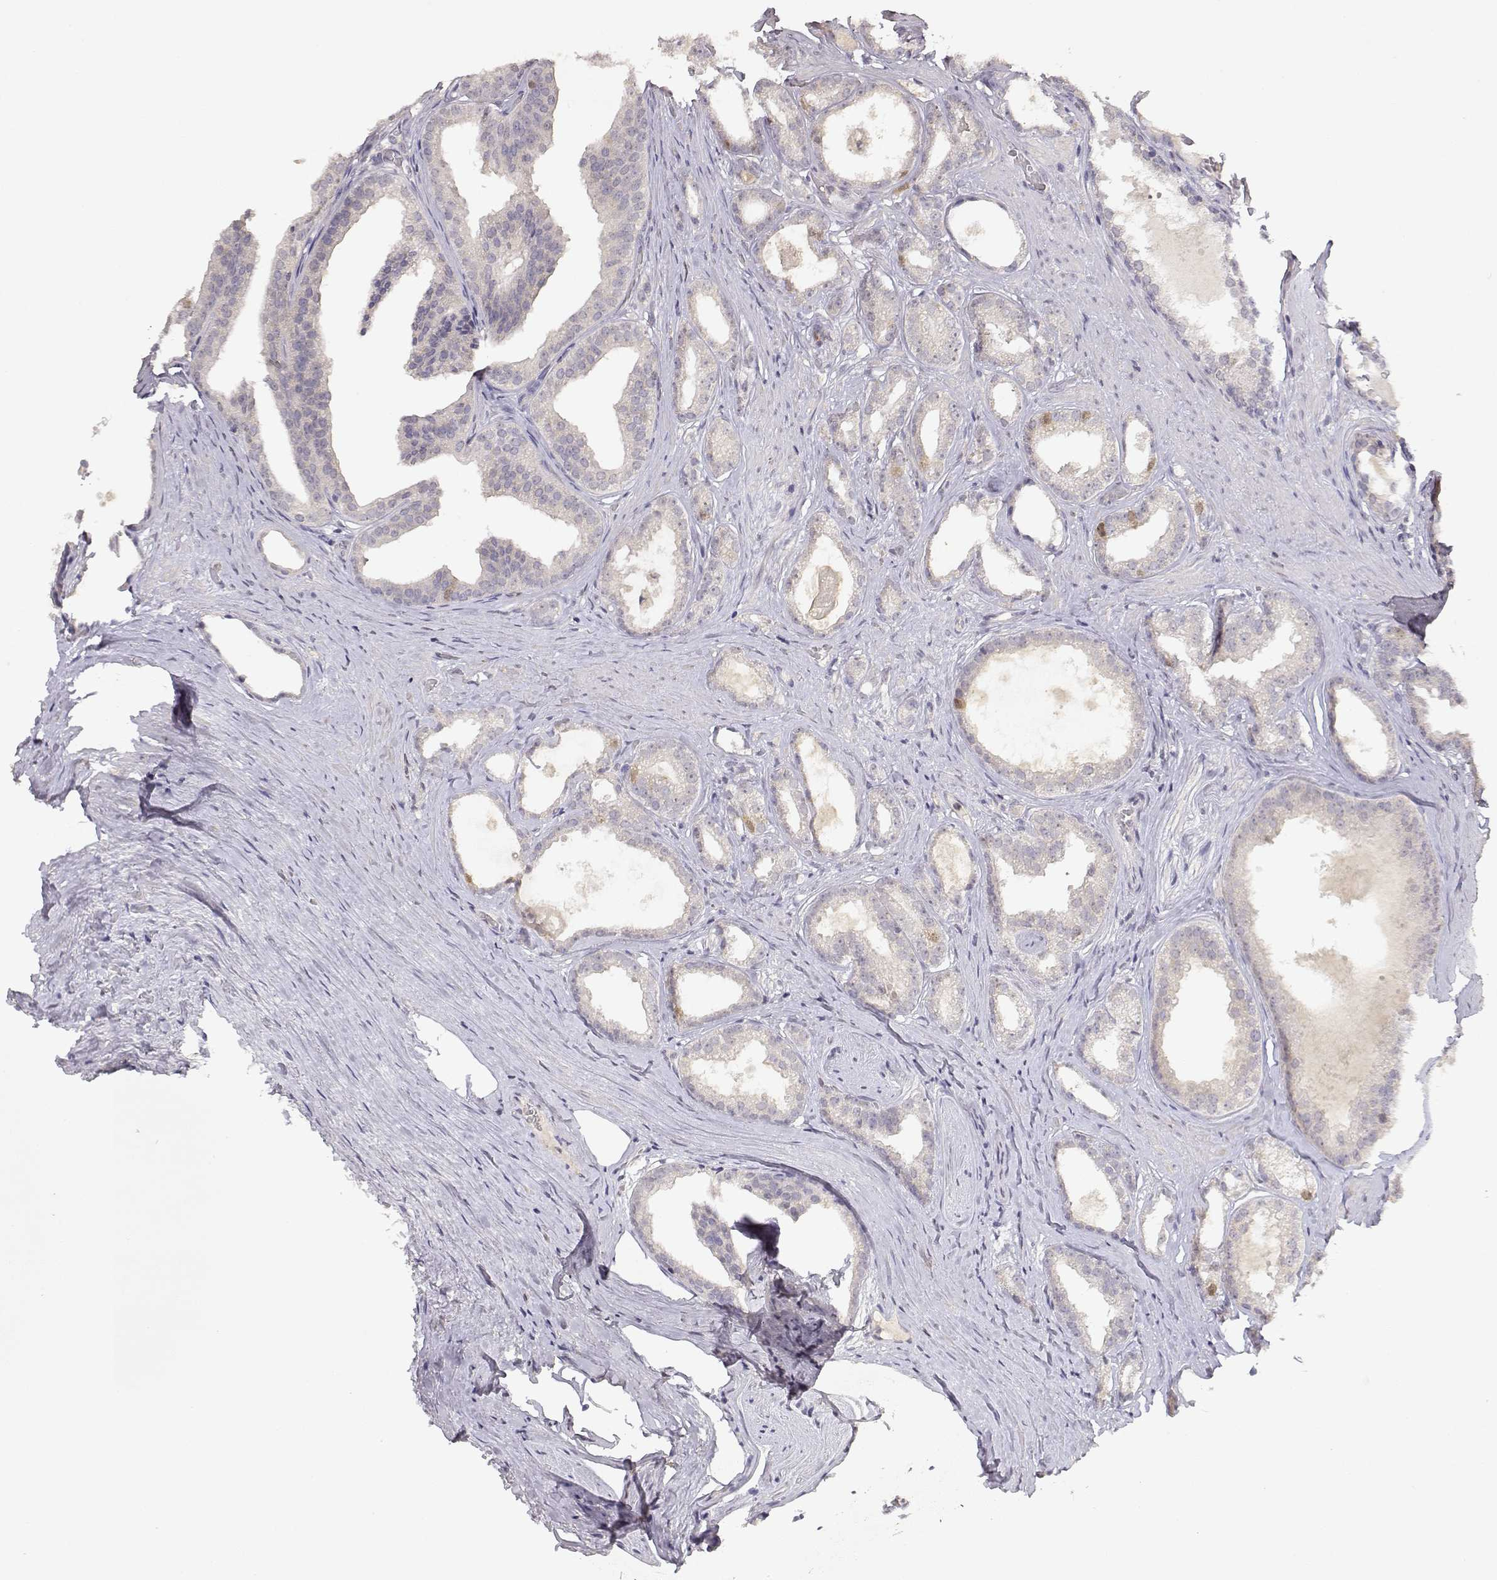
{"staining": {"intensity": "negative", "quantity": "none", "location": "none"}, "tissue": "prostate cancer", "cell_type": "Tumor cells", "image_type": "cancer", "snomed": [{"axis": "morphology", "description": "Adenocarcinoma, Low grade"}, {"axis": "topography", "description": "Prostate"}], "caption": "There is no significant staining in tumor cells of adenocarcinoma (low-grade) (prostate). (Immunohistochemistry (ihc), brightfield microscopy, high magnification).", "gene": "RAD51", "patient": {"sex": "male", "age": 65}}